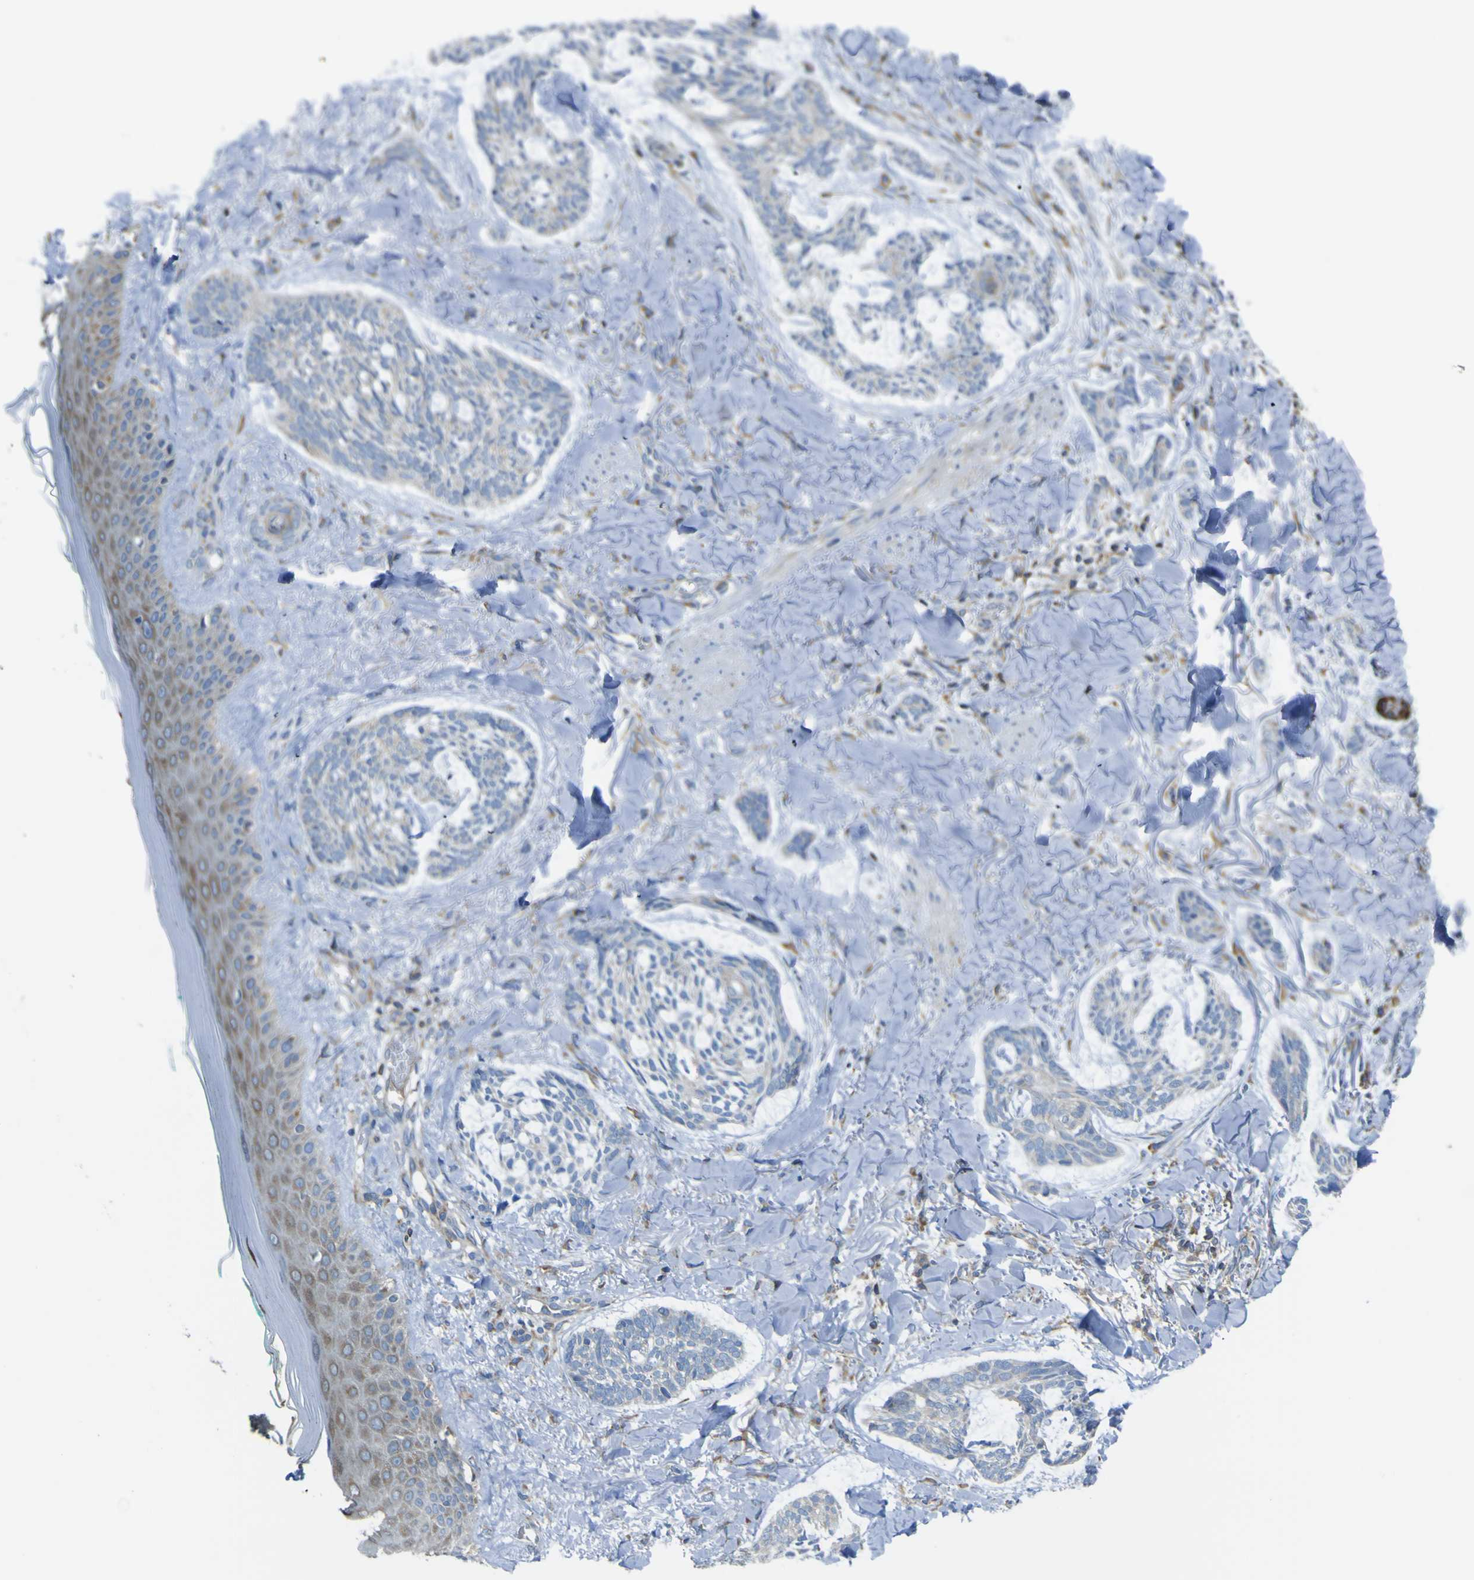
{"staining": {"intensity": "weak", "quantity": "25%-75%", "location": "cytoplasmic/membranous"}, "tissue": "skin cancer", "cell_type": "Tumor cells", "image_type": "cancer", "snomed": [{"axis": "morphology", "description": "Basal cell carcinoma"}, {"axis": "topography", "description": "Skin"}], "caption": "DAB immunohistochemical staining of skin basal cell carcinoma reveals weak cytoplasmic/membranous protein expression in approximately 25%-75% of tumor cells.", "gene": "STIM1", "patient": {"sex": "male", "age": 43}}